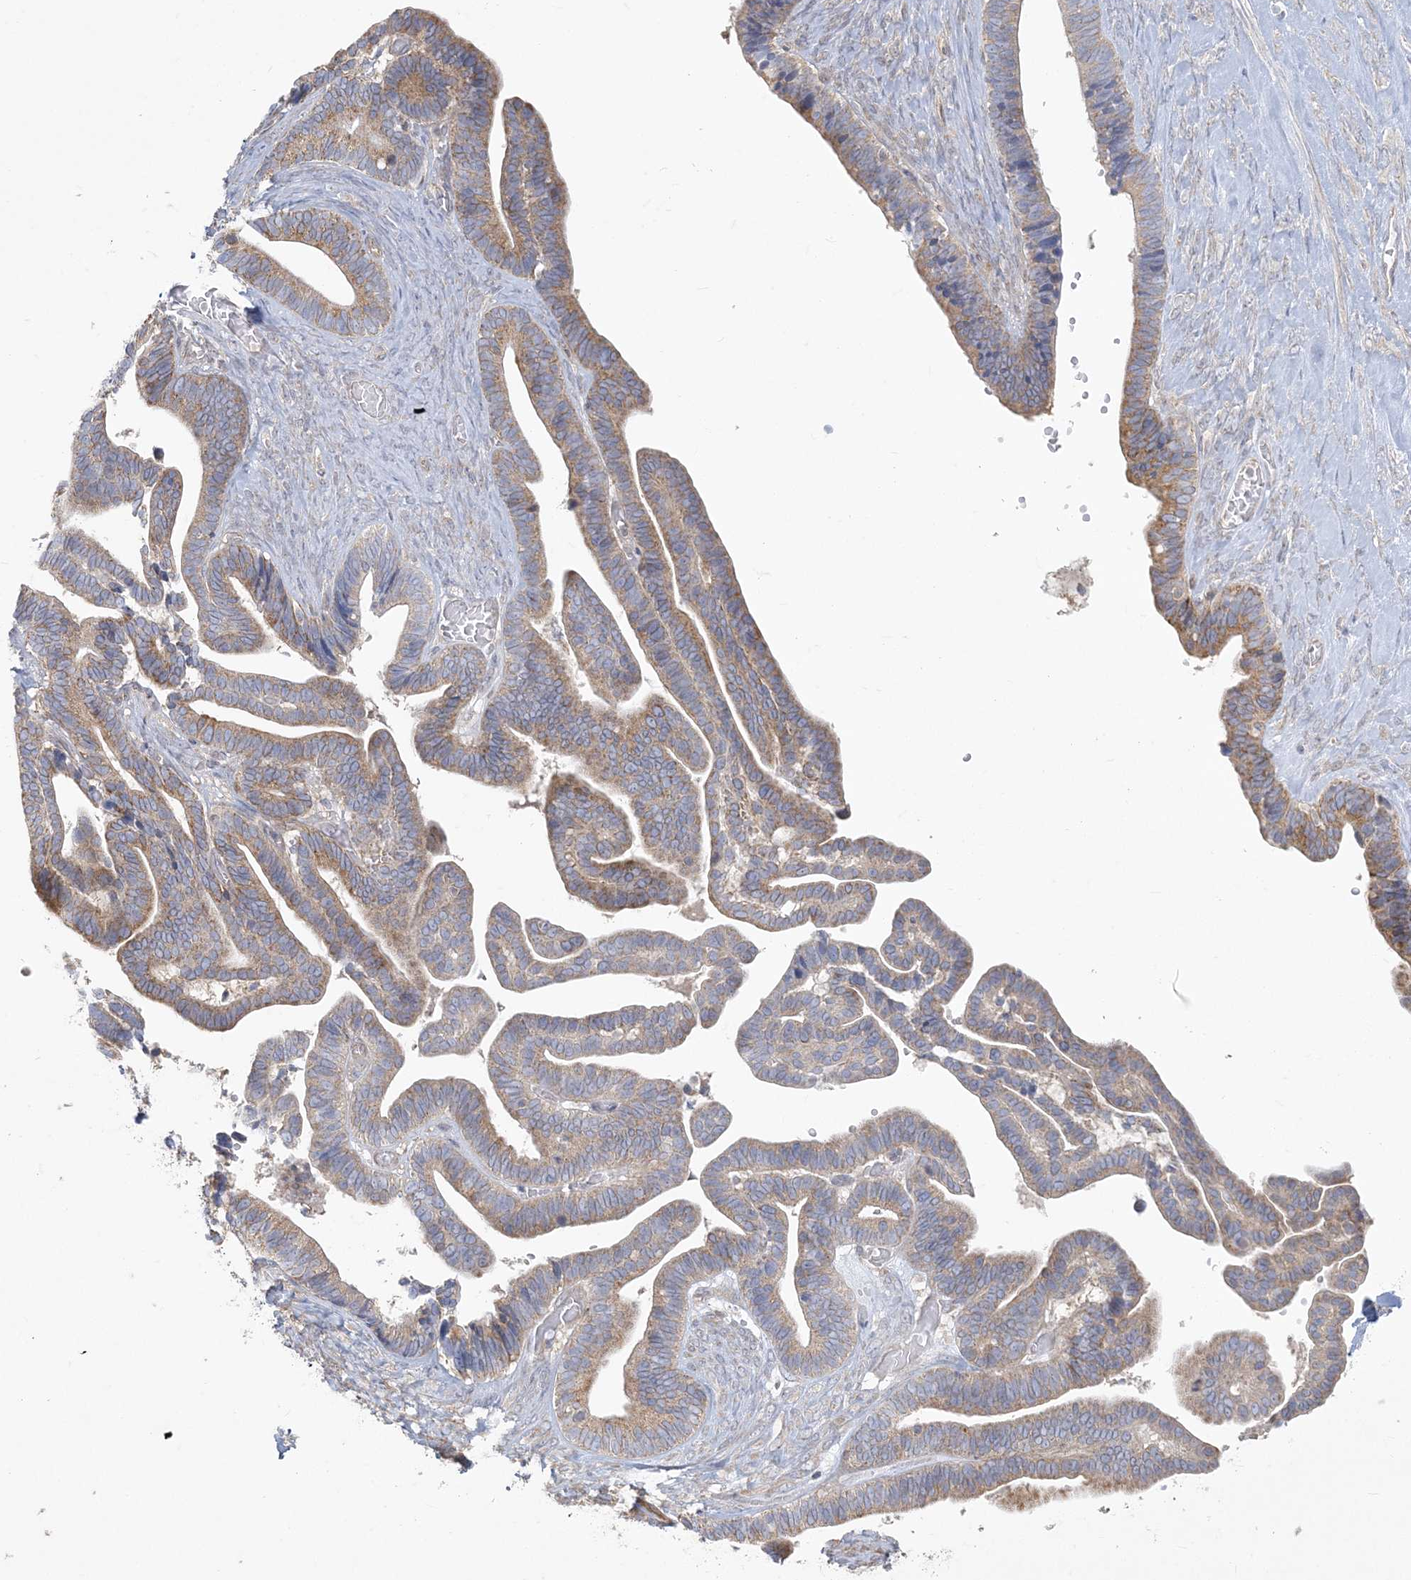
{"staining": {"intensity": "moderate", "quantity": ">75%", "location": "cytoplasmic/membranous"}, "tissue": "ovarian cancer", "cell_type": "Tumor cells", "image_type": "cancer", "snomed": [{"axis": "morphology", "description": "Cystadenocarcinoma, serous, NOS"}, {"axis": "topography", "description": "Ovary"}], "caption": "Protein positivity by IHC exhibits moderate cytoplasmic/membranous positivity in approximately >75% of tumor cells in ovarian serous cystadenocarcinoma.", "gene": "ZC3H6", "patient": {"sex": "female", "age": 56}}